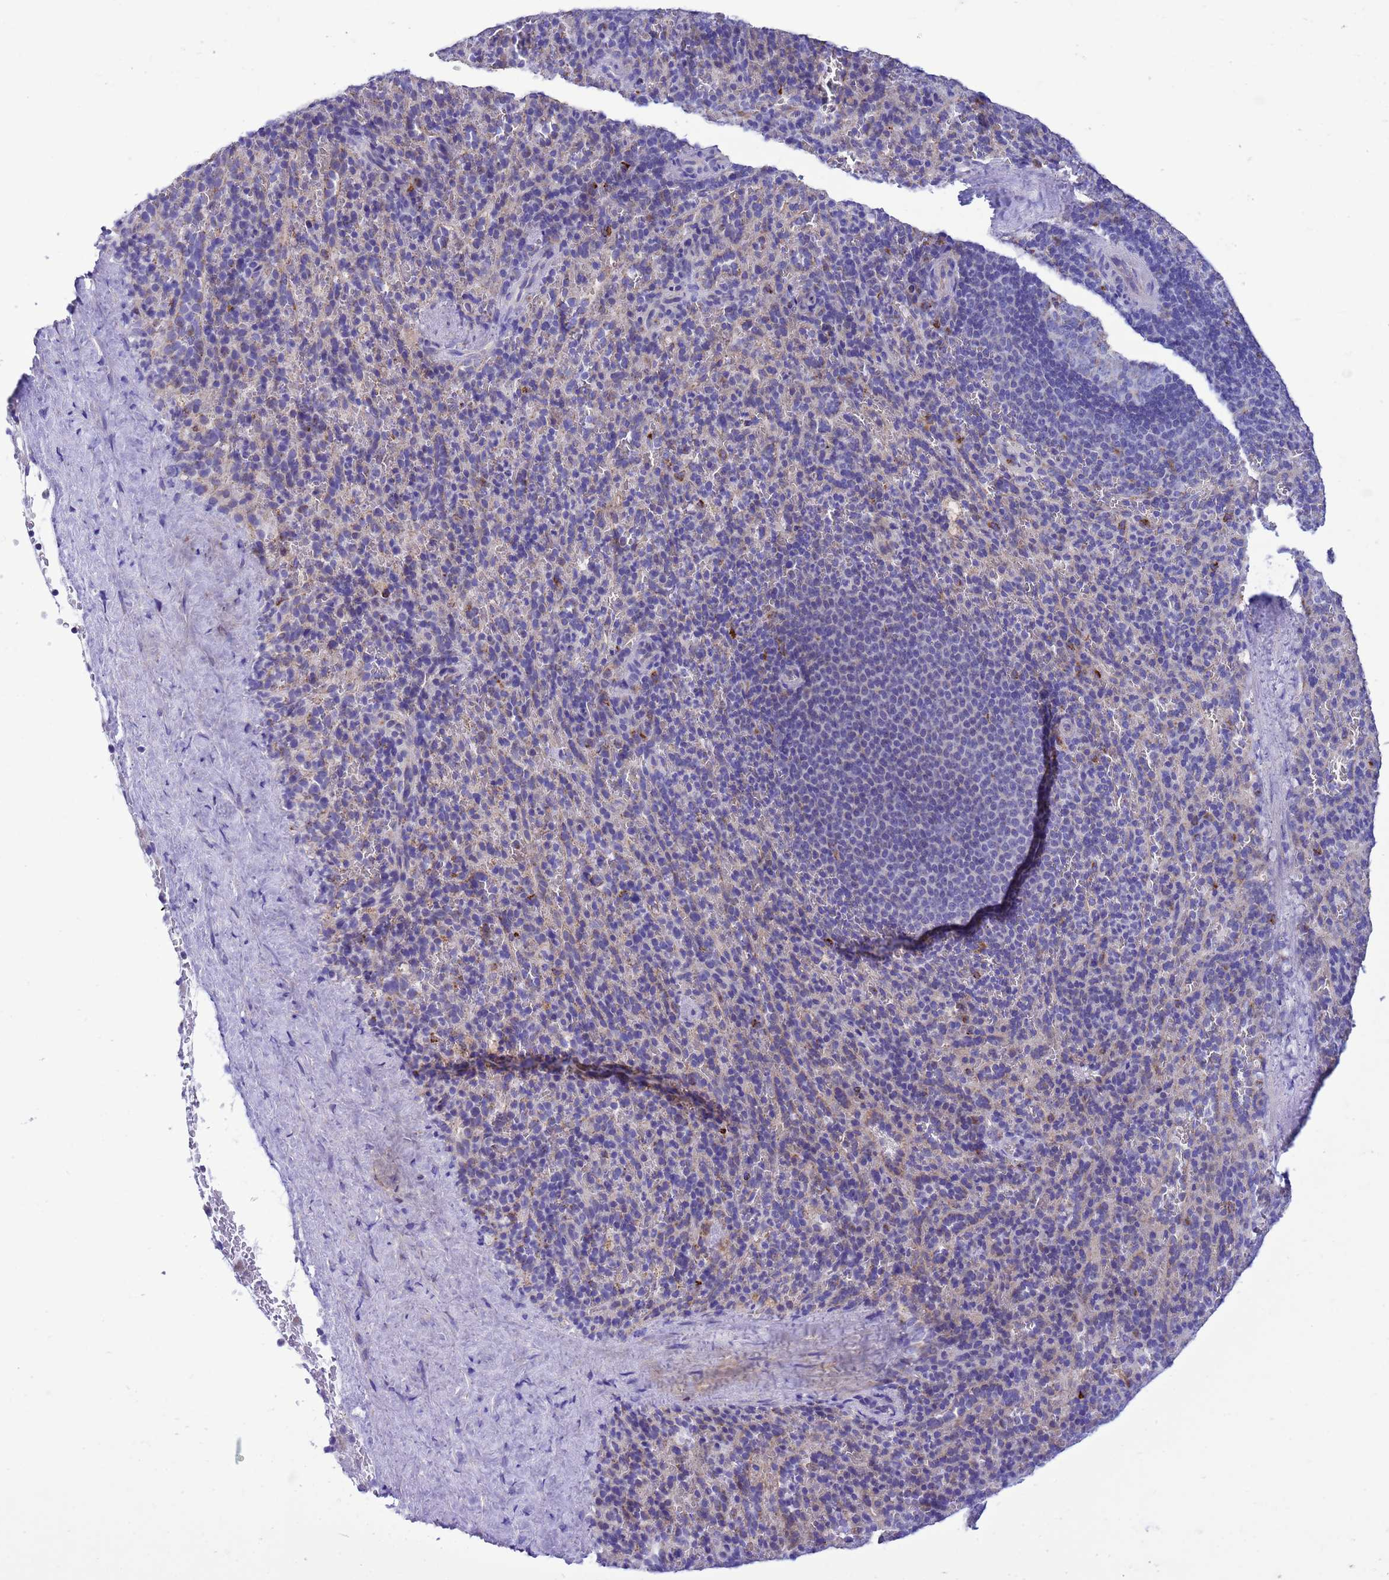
{"staining": {"intensity": "moderate", "quantity": "<25%", "location": "cytoplasmic/membranous"}, "tissue": "spleen", "cell_type": "Cells in red pulp", "image_type": "normal", "snomed": [{"axis": "morphology", "description": "Normal tissue, NOS"}, {"axis": "topography", "description": "Spleen"}], "caption": "IHC micrograph of benign spleen: human spleen stained using immunohistochemistry demonstrates low levels of moderate protein expression localized specifically in the cytoplasmic/membranous of cells in red pulp, appearing as a cytoplasmic/membranous brown color.", "gene": "CCDC191", "patient": {"sex": "female", "age": 21}}